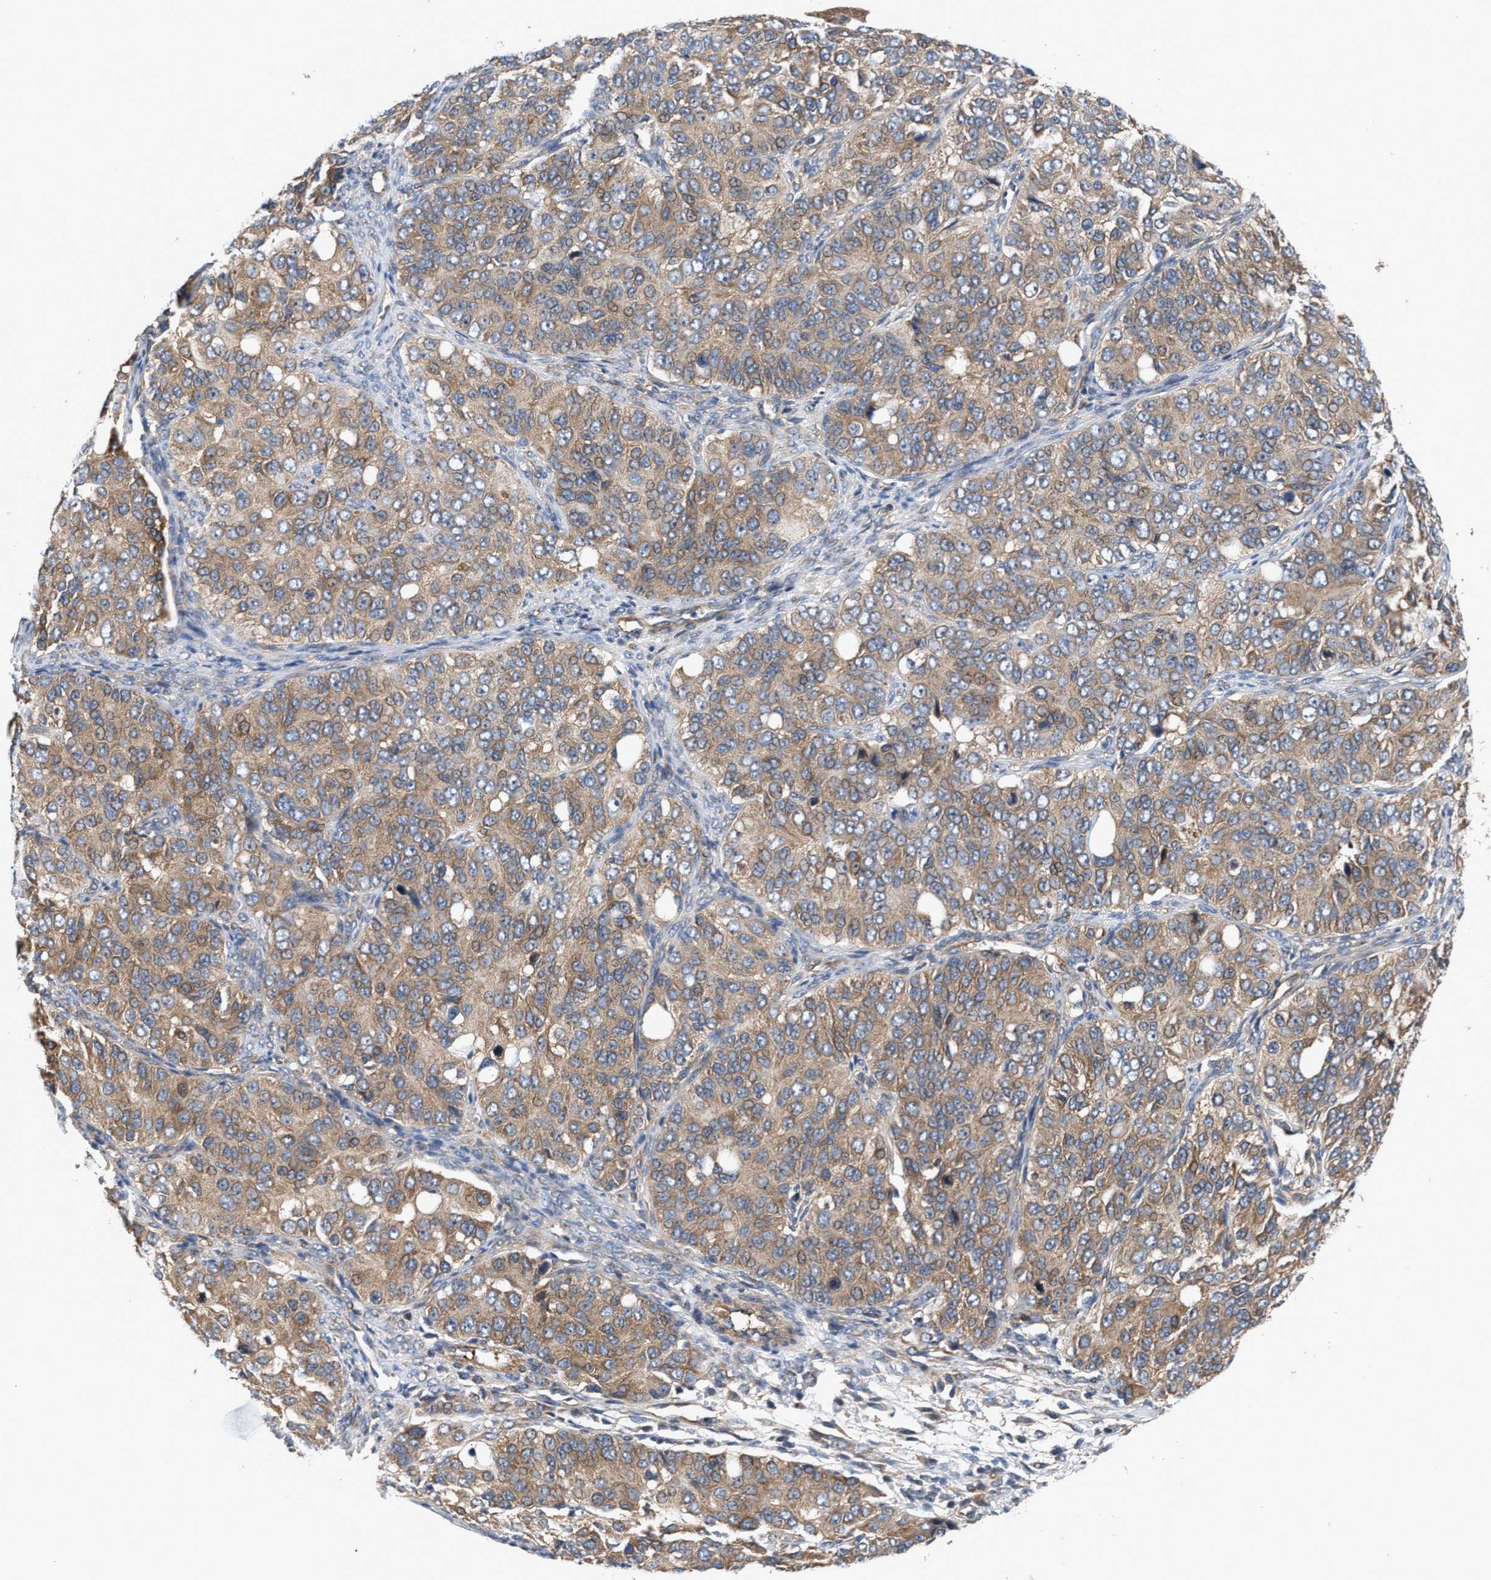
{"staining": {"intensity": "moderate", "quantity": ">75%", "location": "cytoplasmic/membranous"}, "tissue": "ovarian cancer", "cell_type": "Tumor cells", "image_type": "cancer", "snomed": [{"axis": "morphology", "description": "Carcinoma, endometroid"}, {"axis": "topography", "description": "Ovary"}], "caption": "Protein positivity by immunohistochemistry demonstrates moderate cytoplasmic/membranous expression in approximately >75% of tumor cells in endometroid carcinoma (ovarian). The staining was performed using DAB (3,3'-diaminobenzidine) to visualize the protein expression in brown, while the nuclei were stained in blue with hematoxylin (Magnification: 20x).", "gene": "LAPTM4B", "patient": {"sex": "female", "age": 51}}